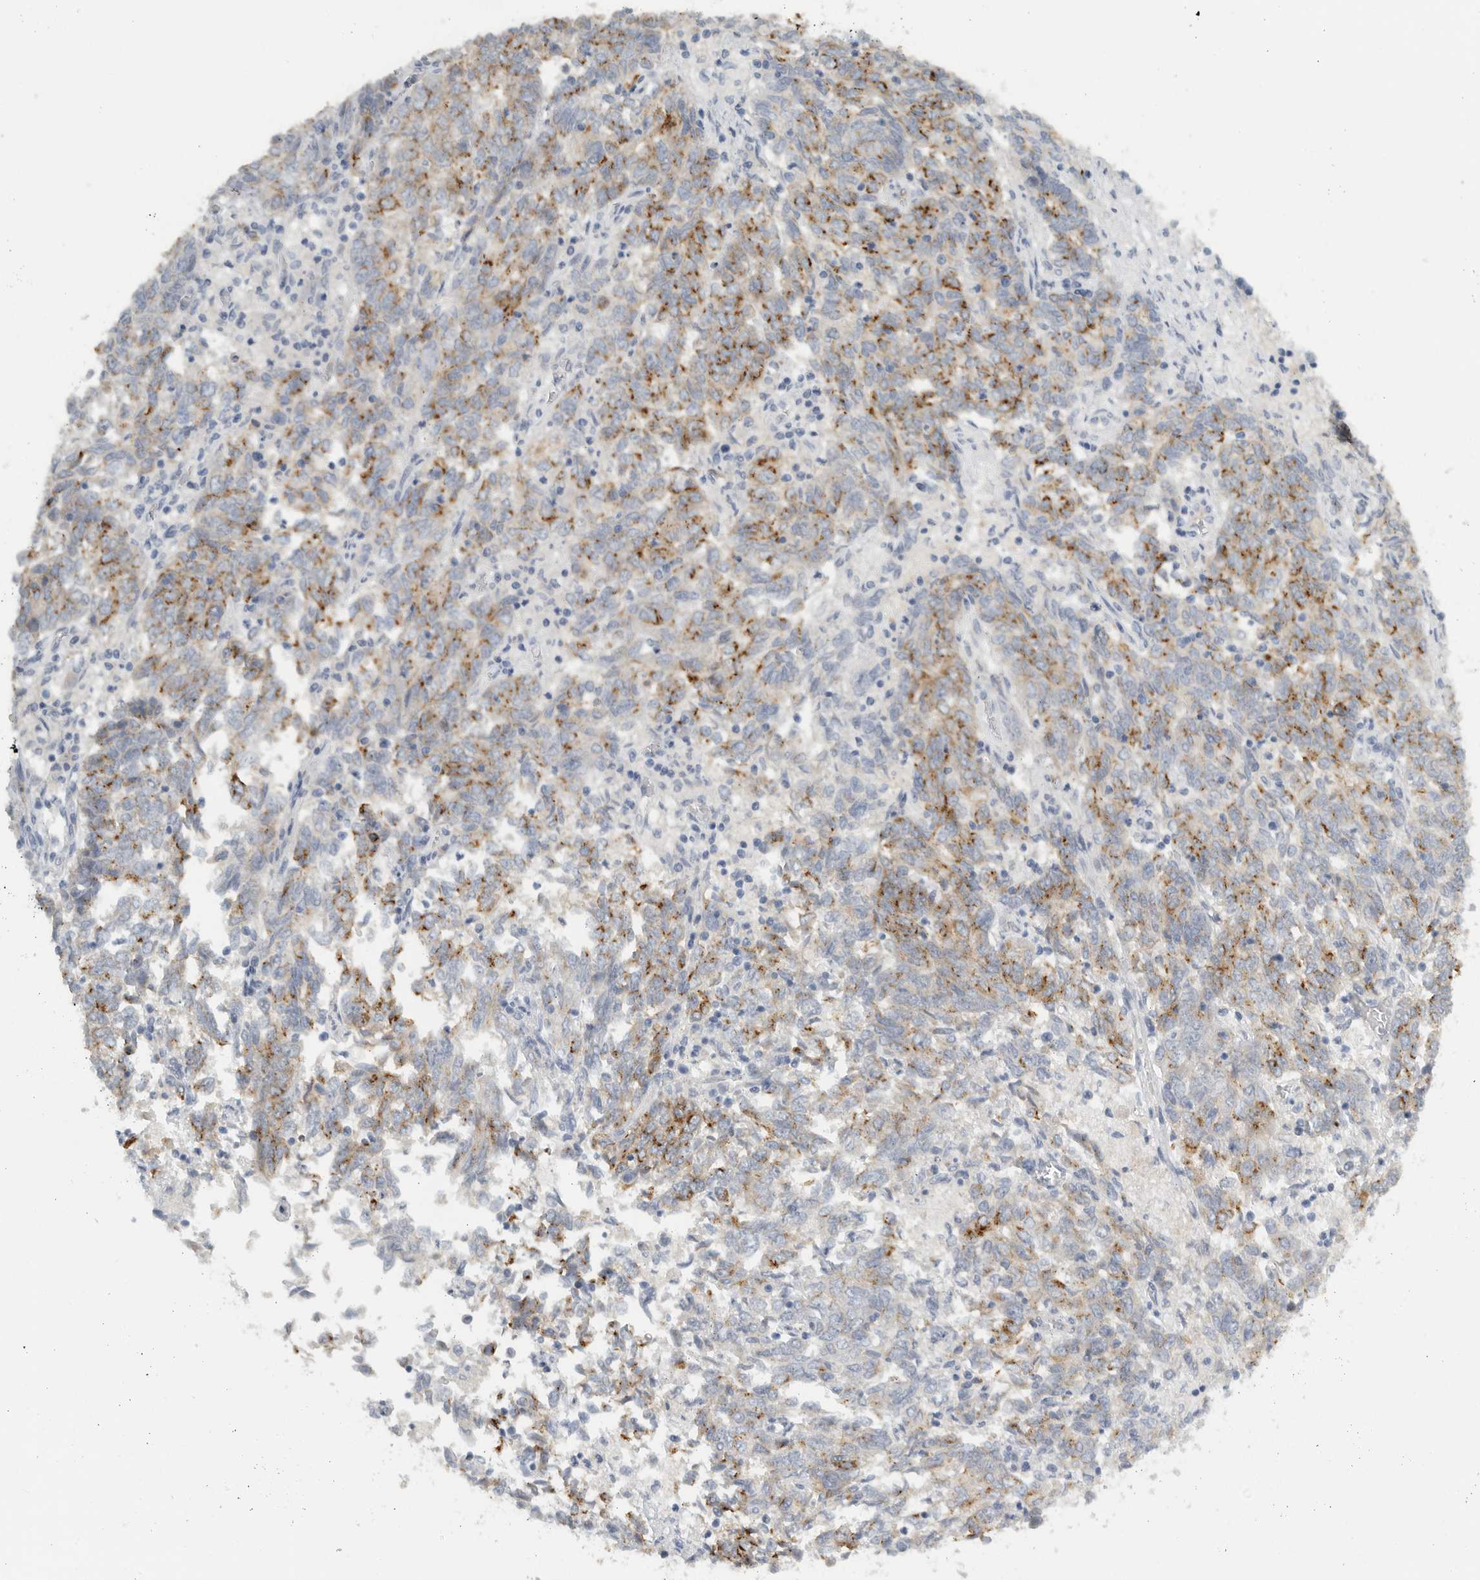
{"staining": {"intensity": "moderate", "quantity": "25%-75%", "location": "cytoplasmic/membranous"}, "tissue": "endometrial cancer", "cell_type": "Tumor cells", "image_type": "cancer", "snomed": [{"axis": "morphology", "description": "Adenocarcinoma, NOS"}, {"axis": "topography", "description": "Endometrium"}], "caption": "Adenocarcinoma (endometrial) stained with immunohistochemistry demonstrates moderate cytoplasmic/membranous positivity in approximately 25%-75% of tumor cells.", "gene": "PAM", "patient": {"sex": "female", "age": 80}}